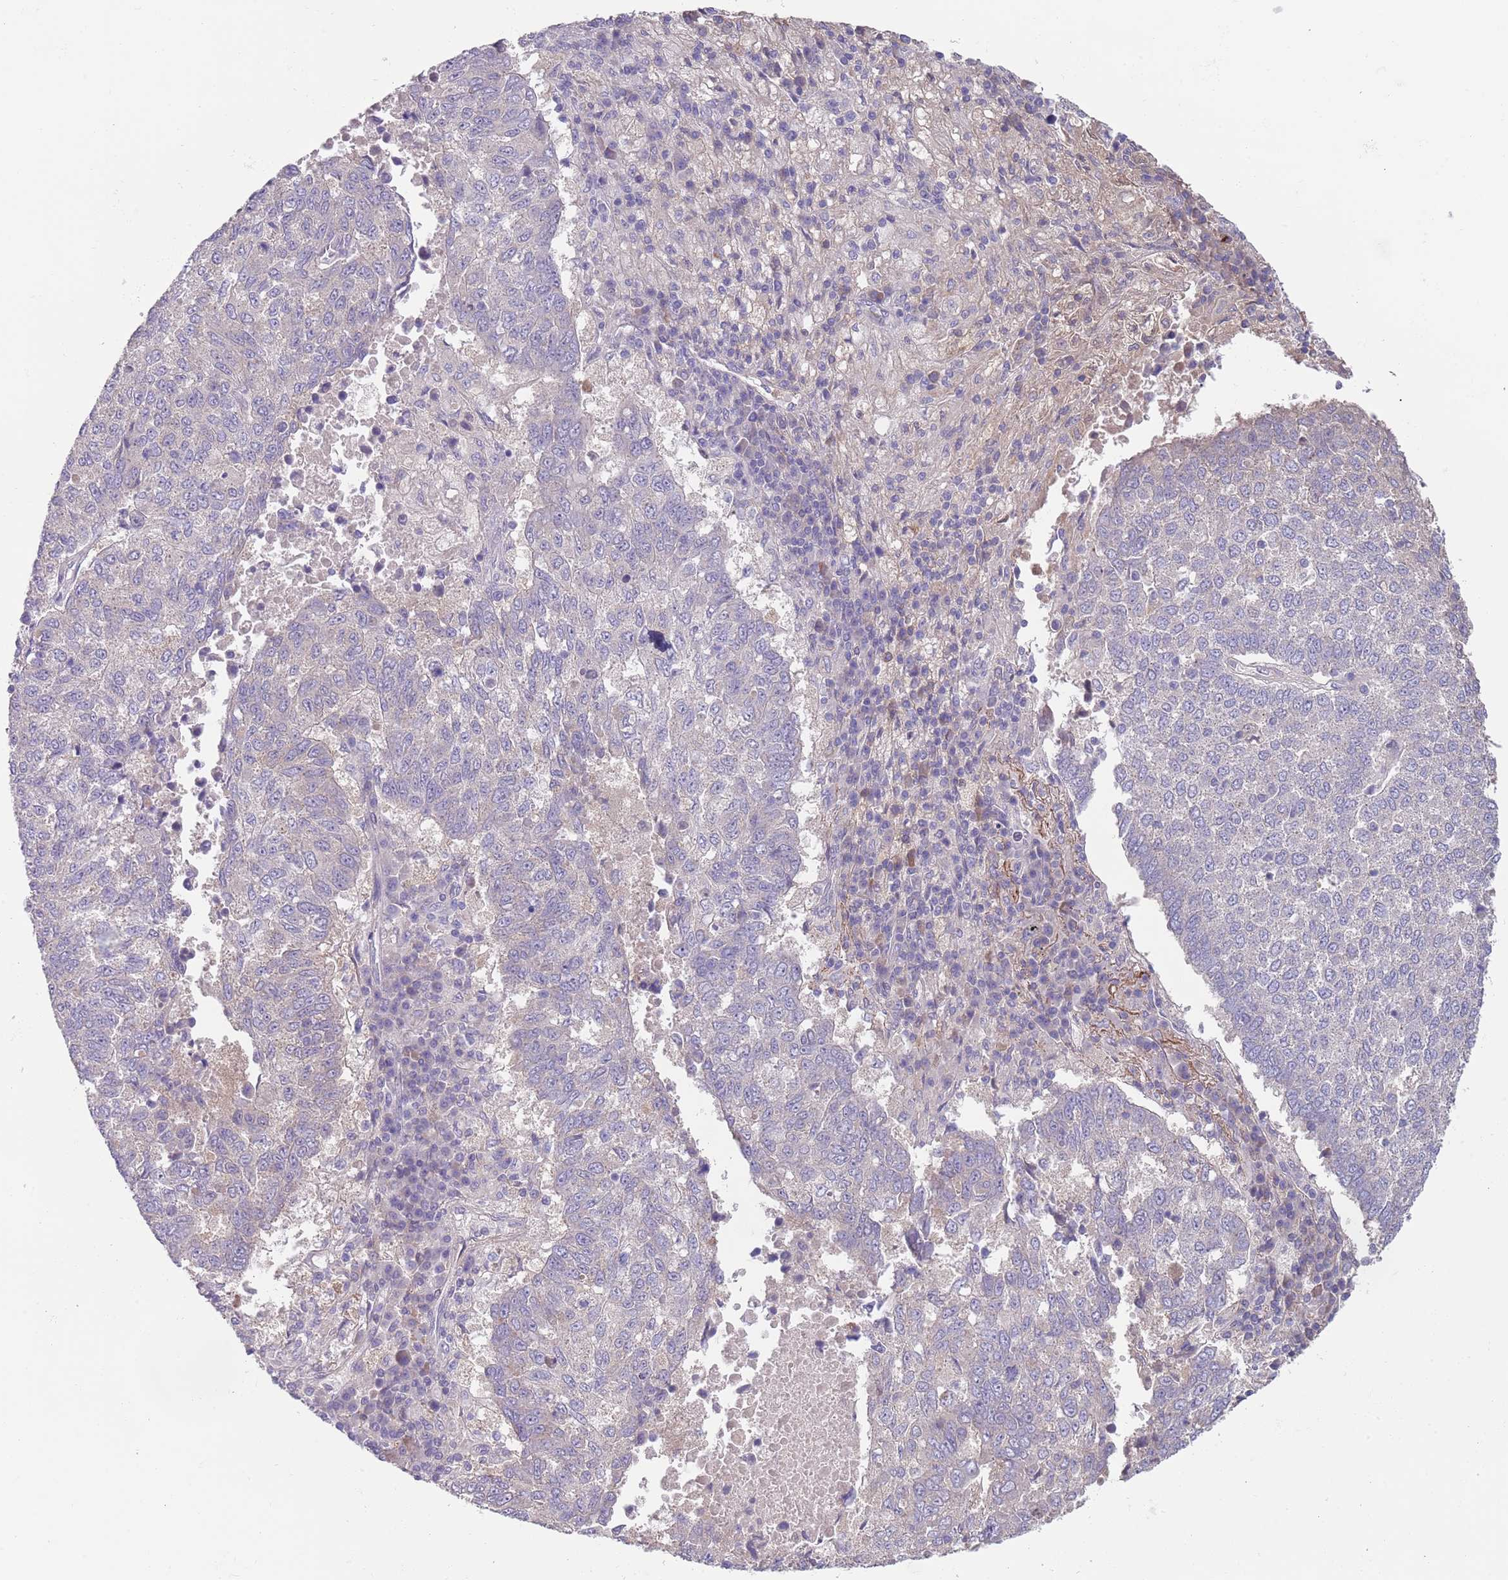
{"staining": {"intensity": "negative", "quantity": "none", "location": "none"}, "tissue": "lung cancer", "cell_type": "Tumor cells", "image_type": "cancer", "snomed": [{"axis": "morphology", "description": "Squamous cell carcinoma, NOS"}, {"axis": "topography", "description": "Lung"}], "caption": "This is an immunohistochemistry histopathology image of human lung cancer (squamous cell carcinoma). There is no staining in tumor cells.", "gene": "RNF169", "patient": {"sex": "male", "age": 73}}